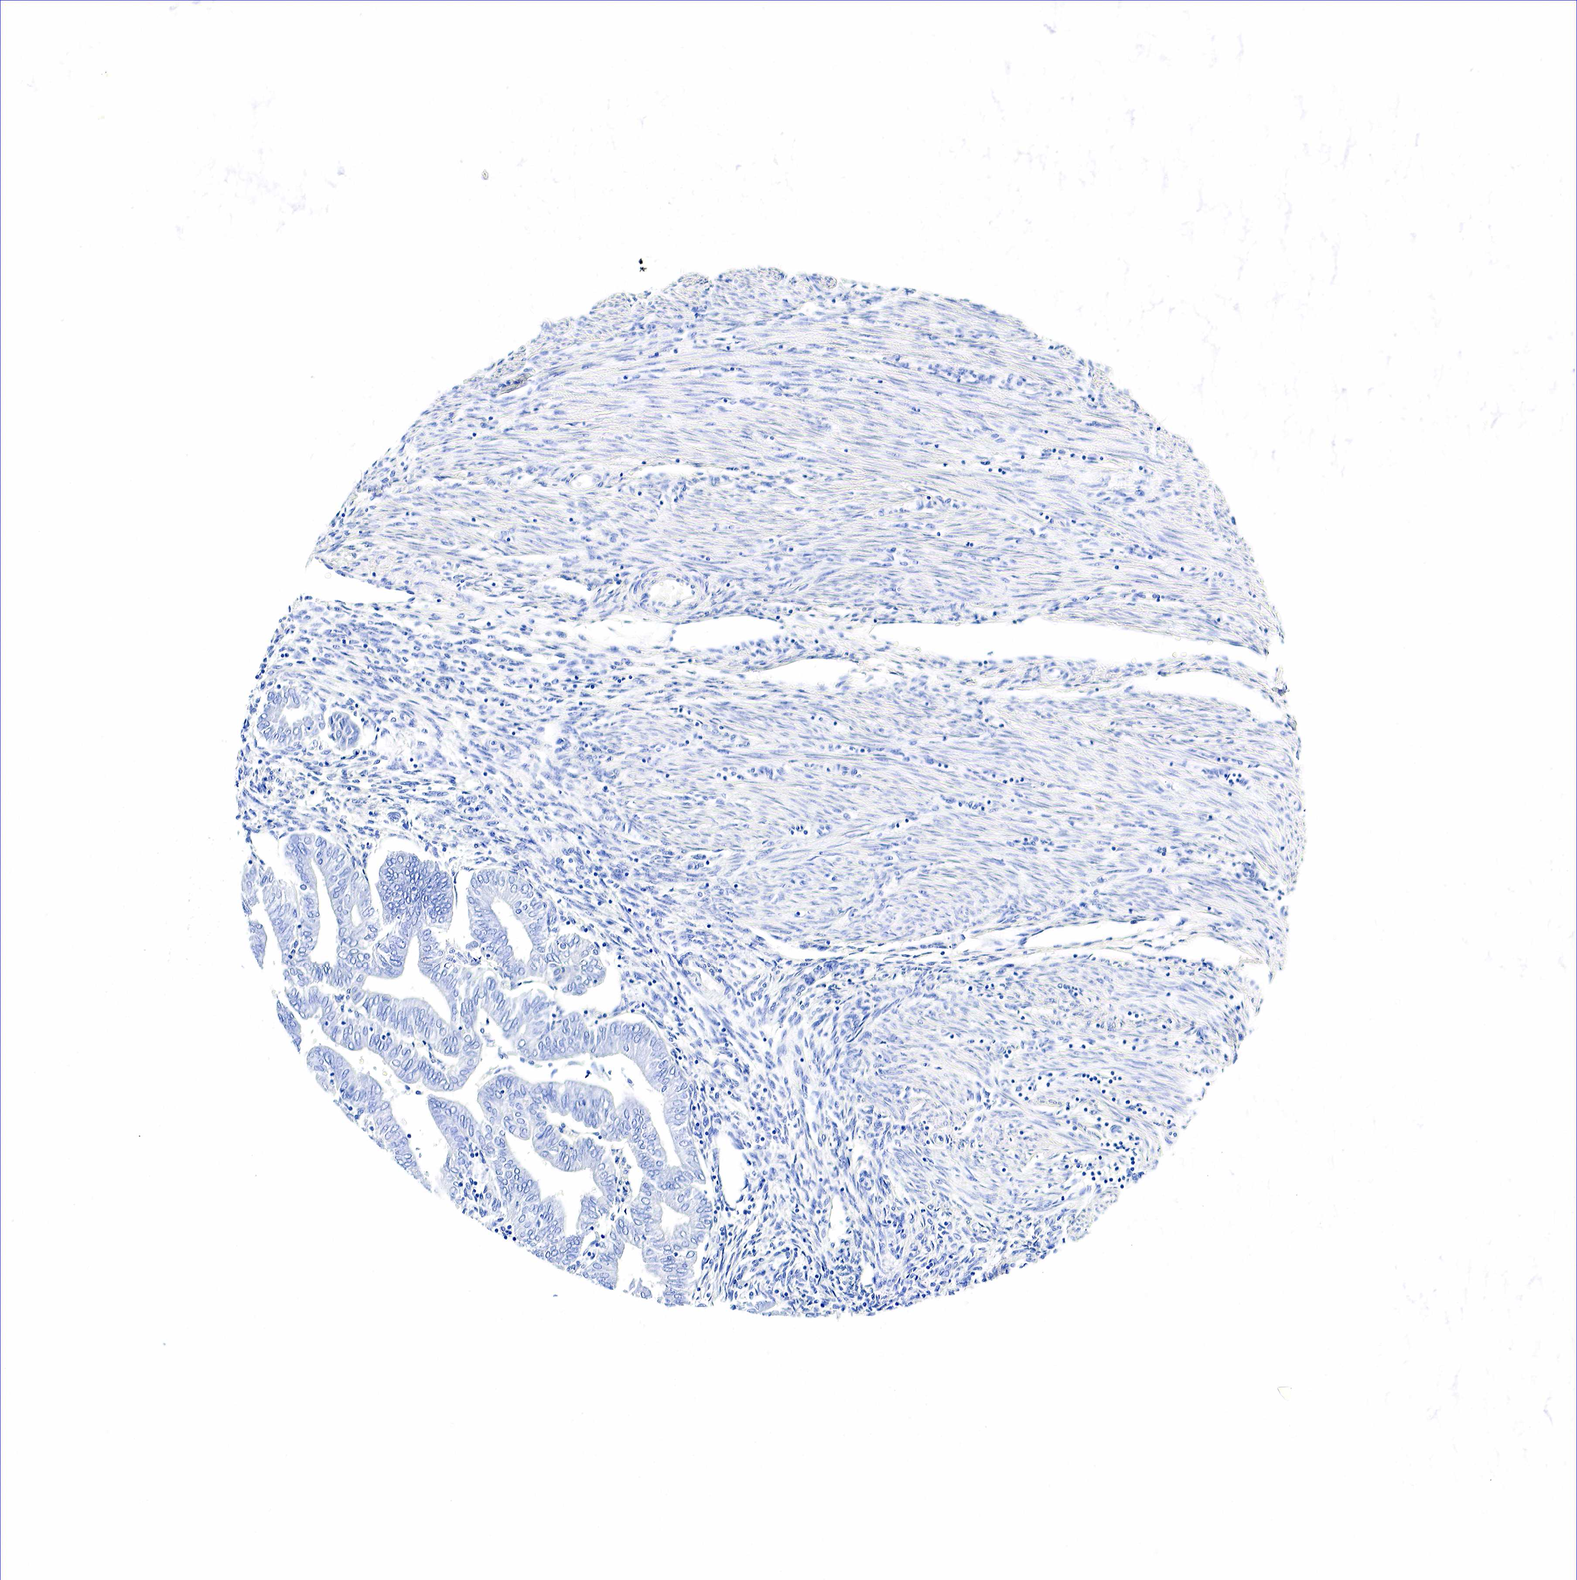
{"staining": {"intensity": "negative", "quantity": "none", "location": "none"}, "tissue": "endometrial cancer", "cell_type": "Tumor cells", "image_type": "cancer", "snomed": [{"axis": "morphology", "description": "Adenocarcinoma, NOS"}, {"axis": "topography", "description": "Endometrium"}], "caption": "Immunohistochemistry histopathology image of human endometrial cancer stained for a protein (brown), which exhibits no expression in tumor cells.", "gene": "GAST", "patient": {"sex": "female", "age": 51}}